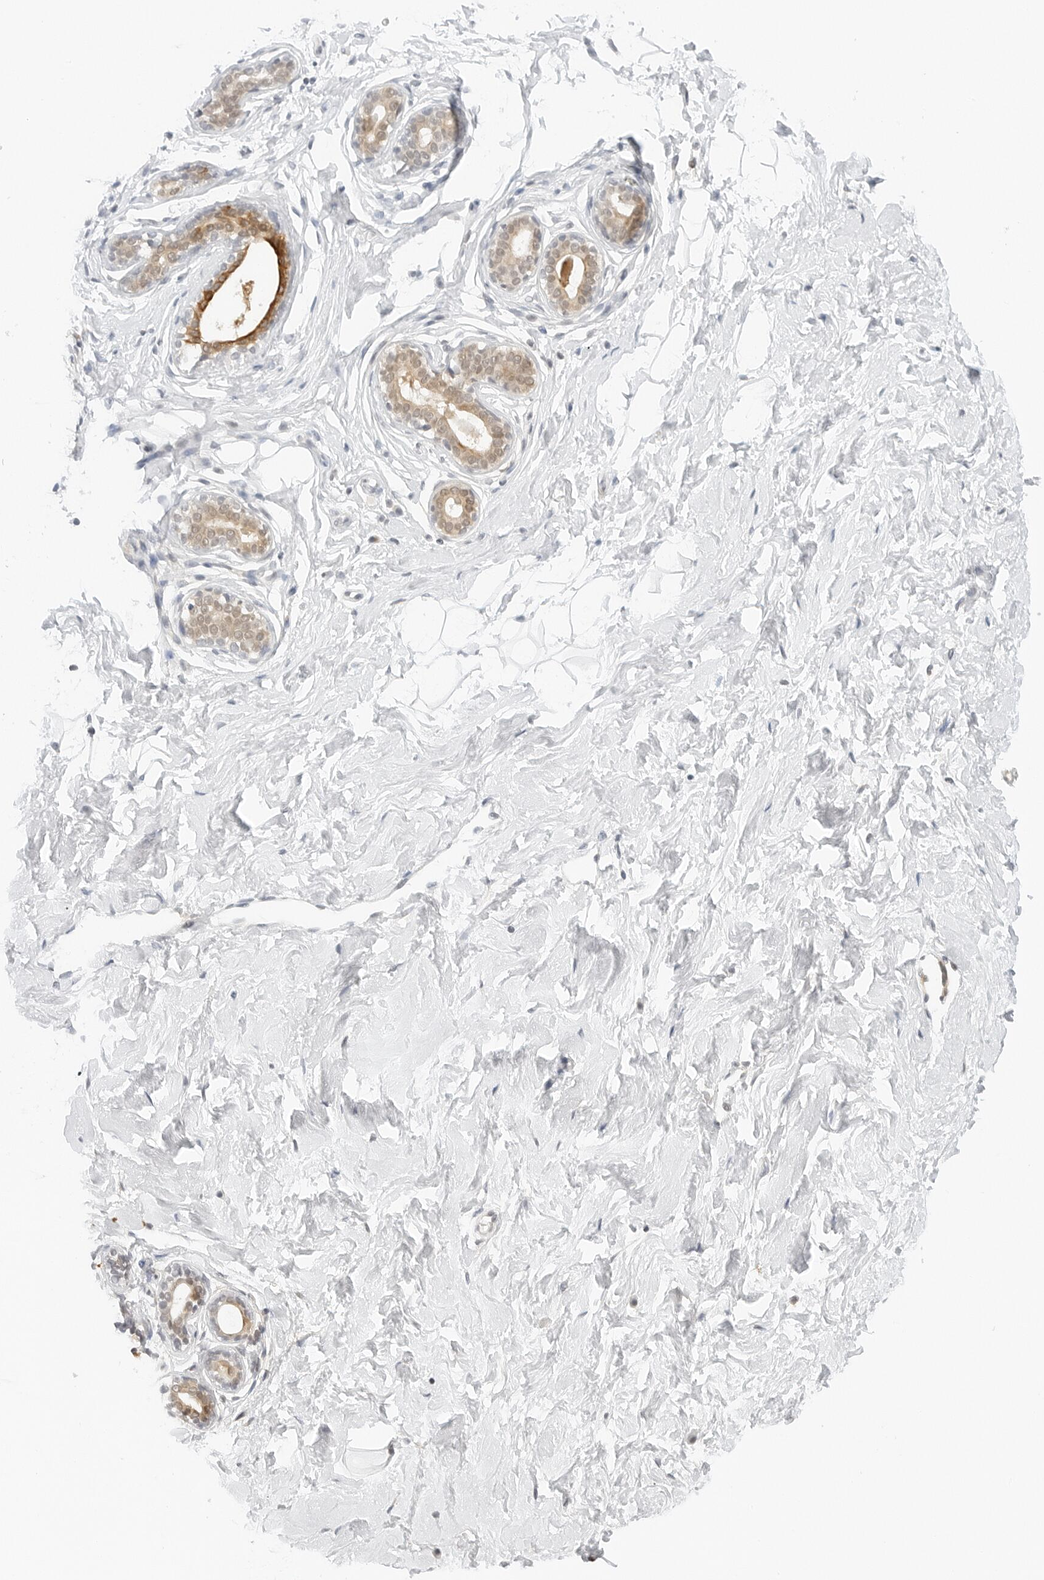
{"staining": {"intensity": "negative", "quantity": "none", "location": "none"}, "tissue": "breast", "cell_type": "Adipocytes", "image_type": "normal", "snomed": [{"axis": "morphology", "description": "Normal tissue, NOS"}, {"axis": "morphology", "description": "Adenoma, NOS"}, {"axis": "topography", "description": "Breast"}], "caption": "Immunohistochemistry of benign human breast exhibits no positivity in adipocytes. Nuclei are stained in blue.", "gene": "NEO1", "patient": {"sex": "female", "age": 23}}